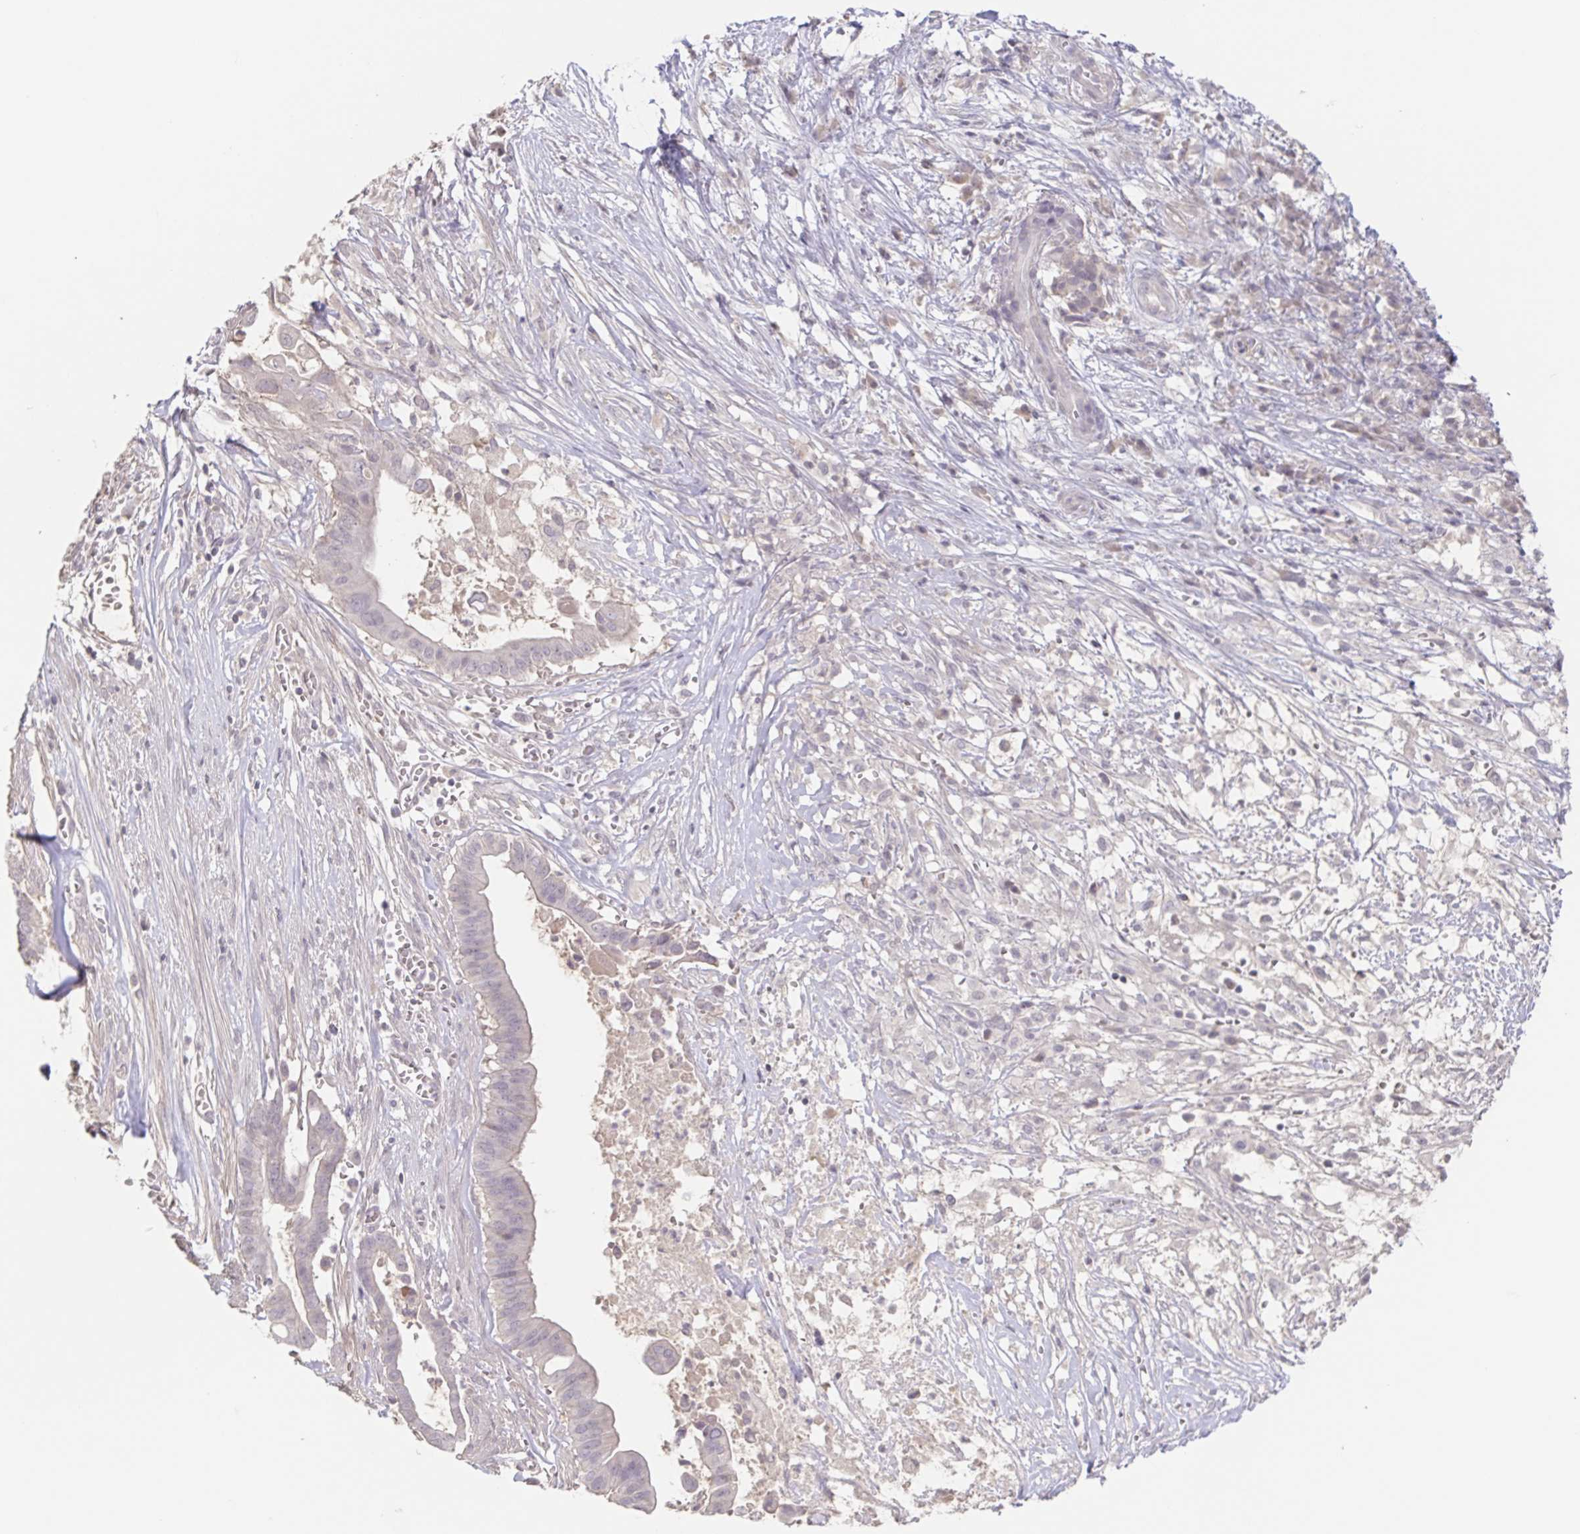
{"staining": {"intensity": "negative", "quantity": "none", "location": "none"}, "tissue": "pancreatic cancer", "cell_type": "Tumor cells", "image_type": "cancer", "snomed": [{"axis": "morphology", "description": "Adenocarcinoma, NOS"}, {"axis": "topography", "description": "Pancreas"}], "caption": "Immunohistochemistry (IHC) of human pancreatic cancer shows no staining in tumor cells.", "gene": "INSL5", "patient": {"sex": "male", "age": 61}}